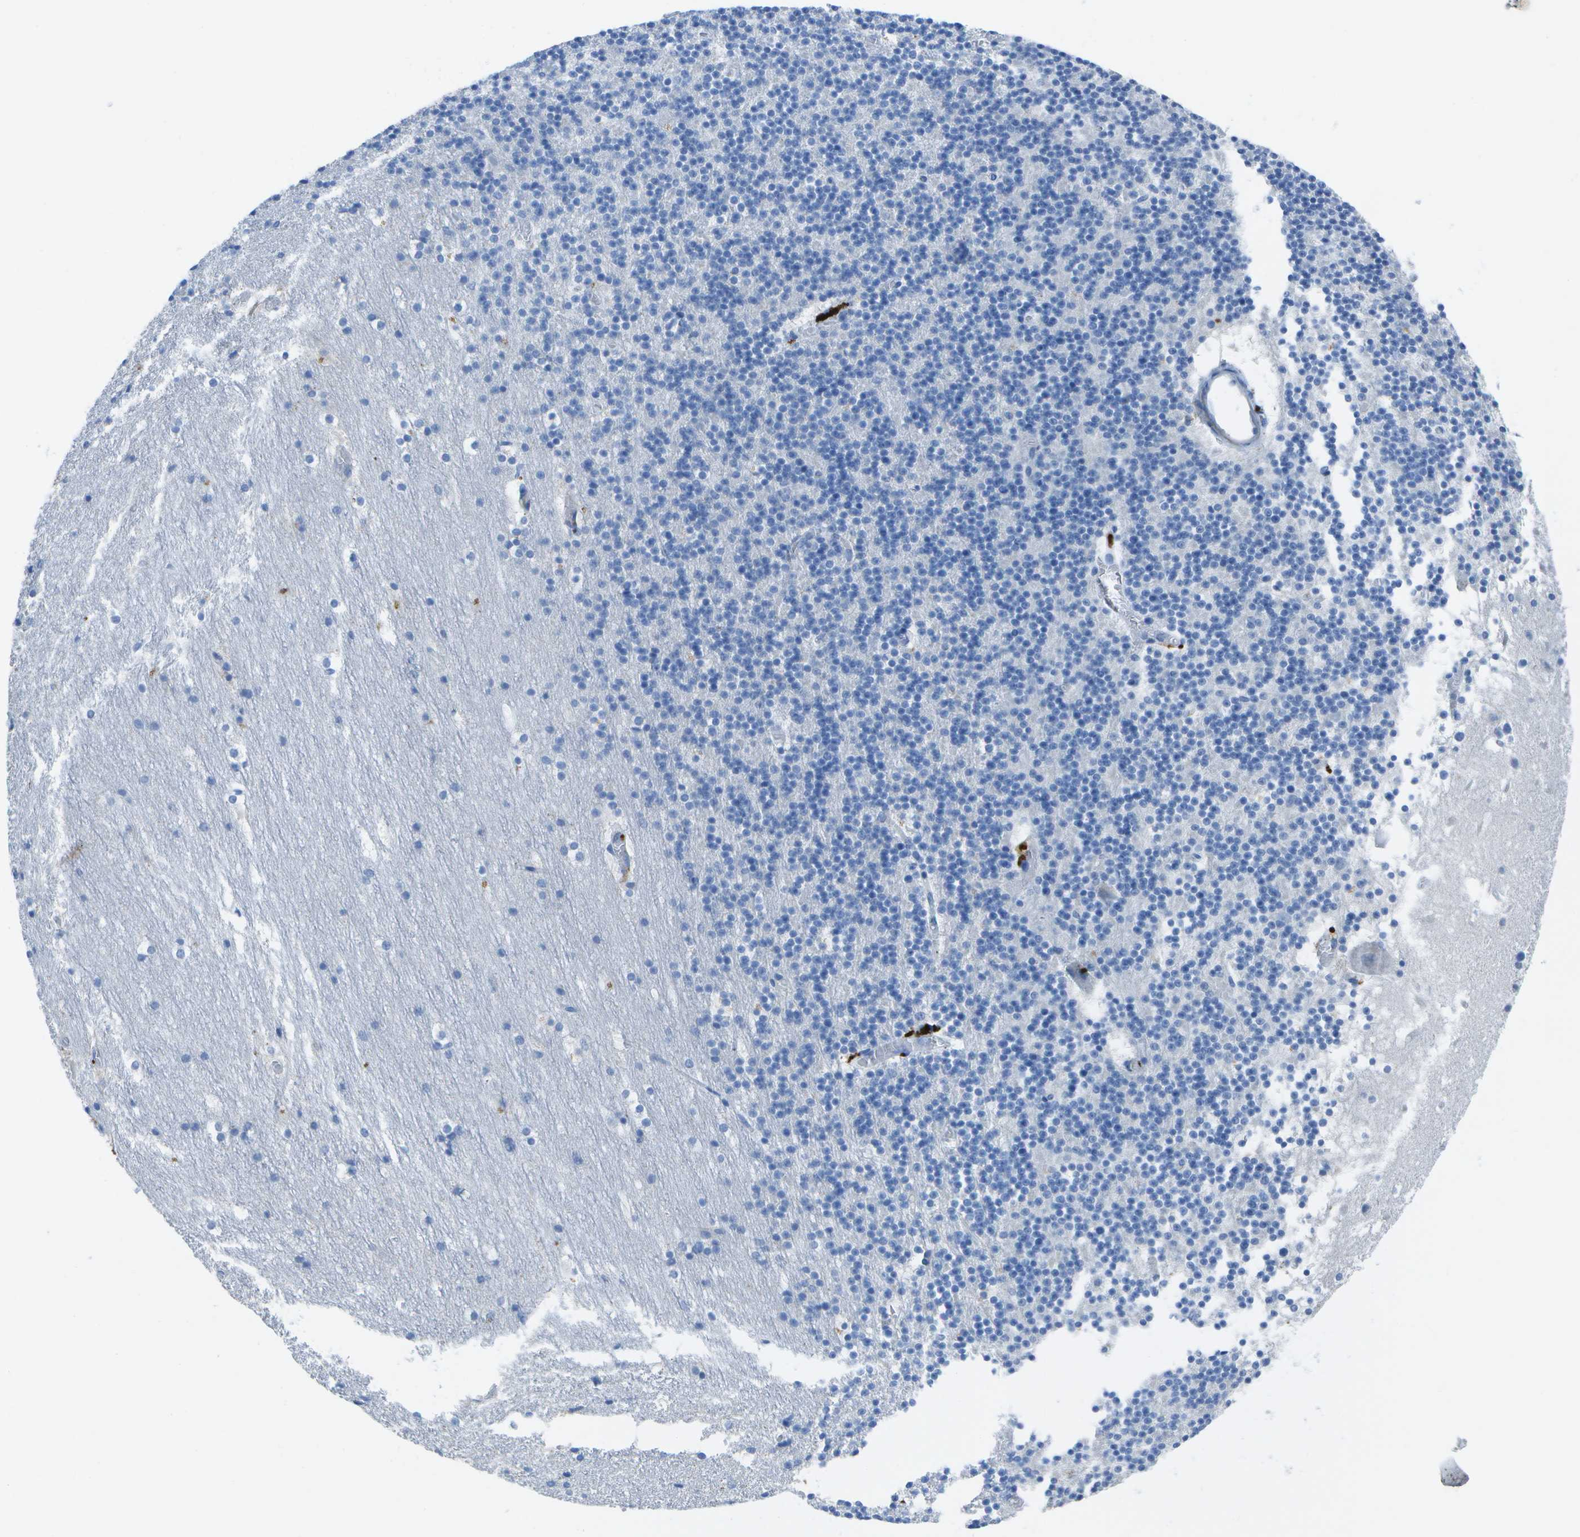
{"staining": {"intensity": "negative", "quantity": "none", "location": "none"}, "tissue": "cerebellum", "cell_type": "Cells in granular layer", "image_type": "normal", "snomed": [{"axis": "morphology", "description": "Normal tissue, NOS"}, {"axis": "topography", "description": "Cerebellum"}], "caption": "Immunohistochemical staining of benign cerebellum displays no significant staining in cells in granular layer. Nuclei are stained in blue.", "gene": "DCT", "patient": {"sex": "male", "age": 45}}